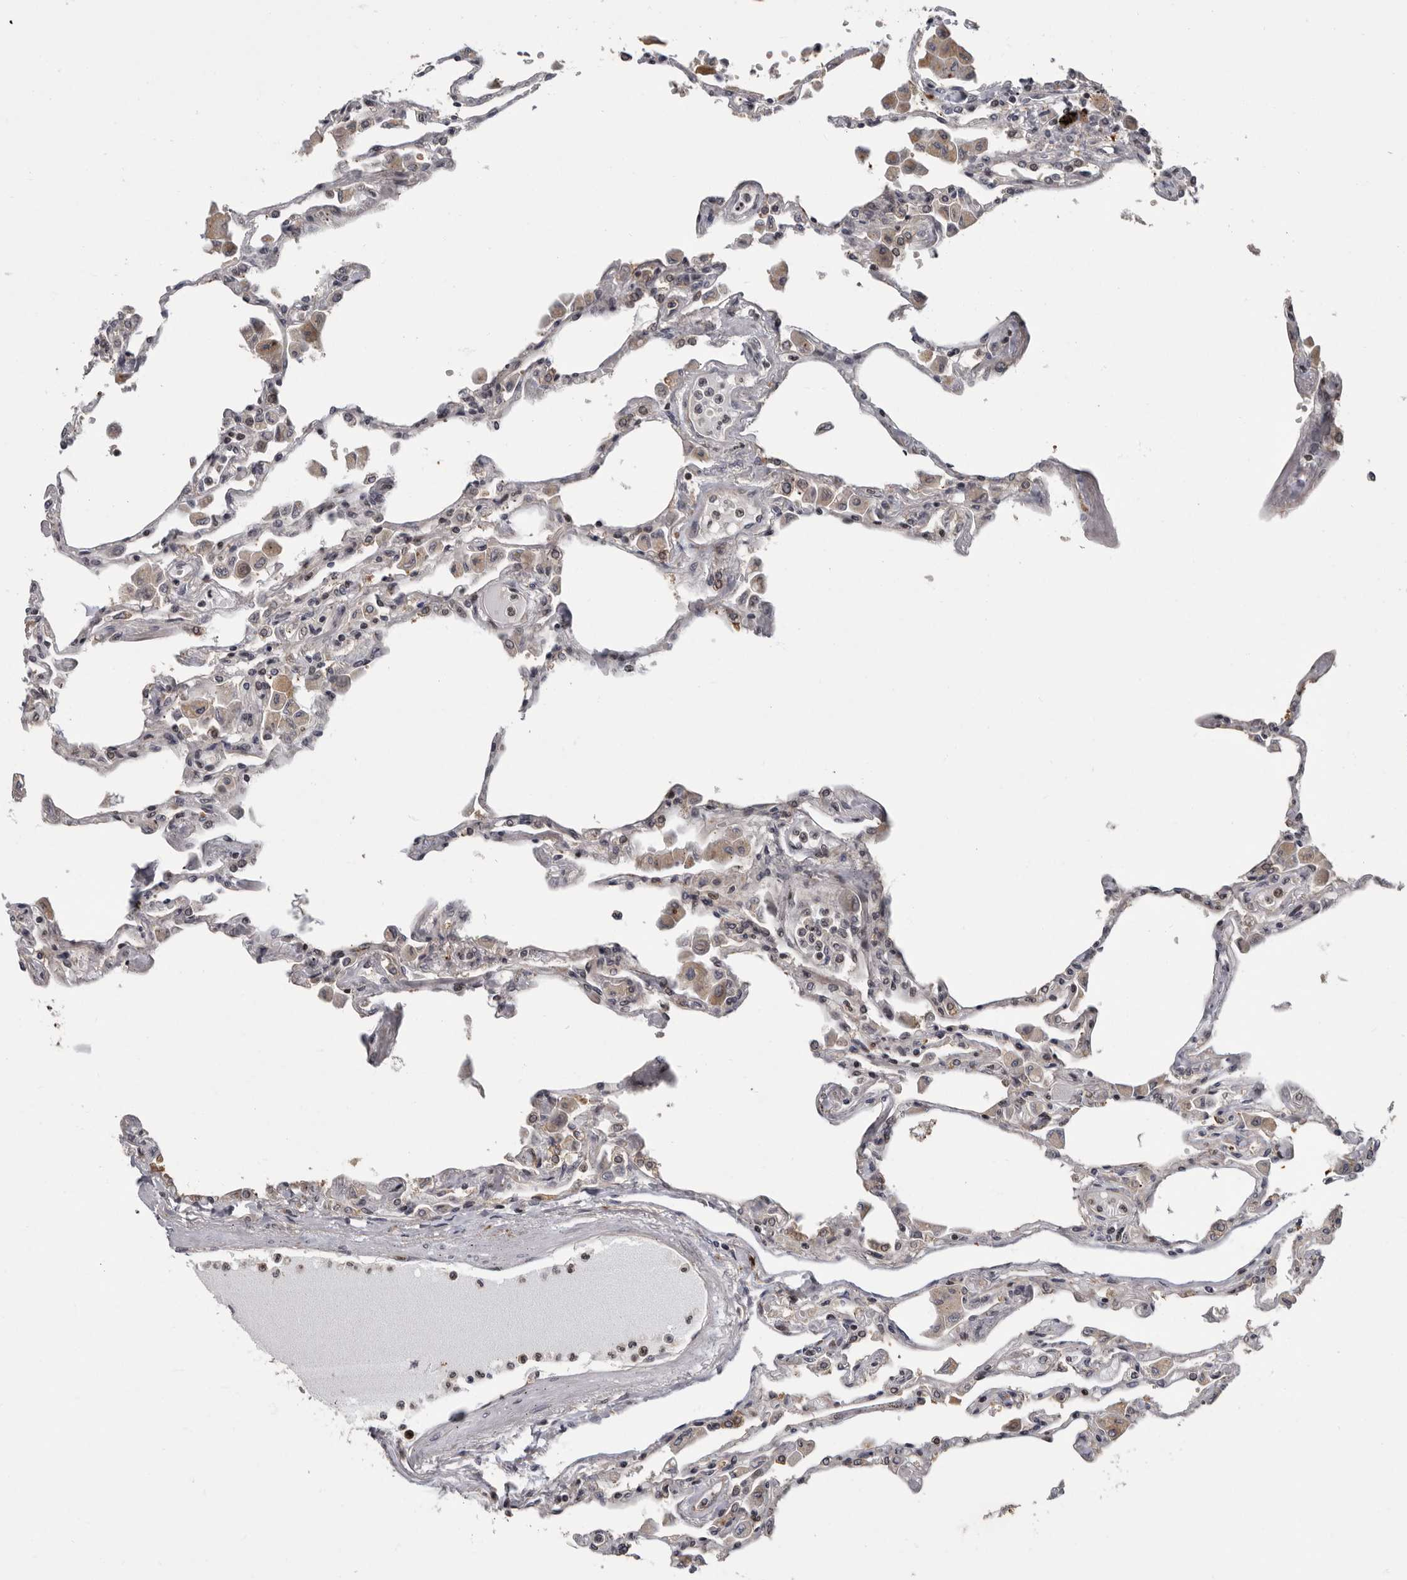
{"staining": {"intensity": "negative", "quantity": "none", "location": "none"}, "tissue": "lung", "cell_type": "Alveolar cells", "image_type": "normal", "snomed": [{"axis": "morphology", "description": "Normal tissue, NOS"}, {"axis": "topography", "description": "Bronchus"}, {"axis": "topography", "description": "Lung"}], "caption": "Lung stained for a protein using IHC shows no staining alveolar cells.", "gene": "FGFR4", "patient": {"sex": "female", "age": 49}}